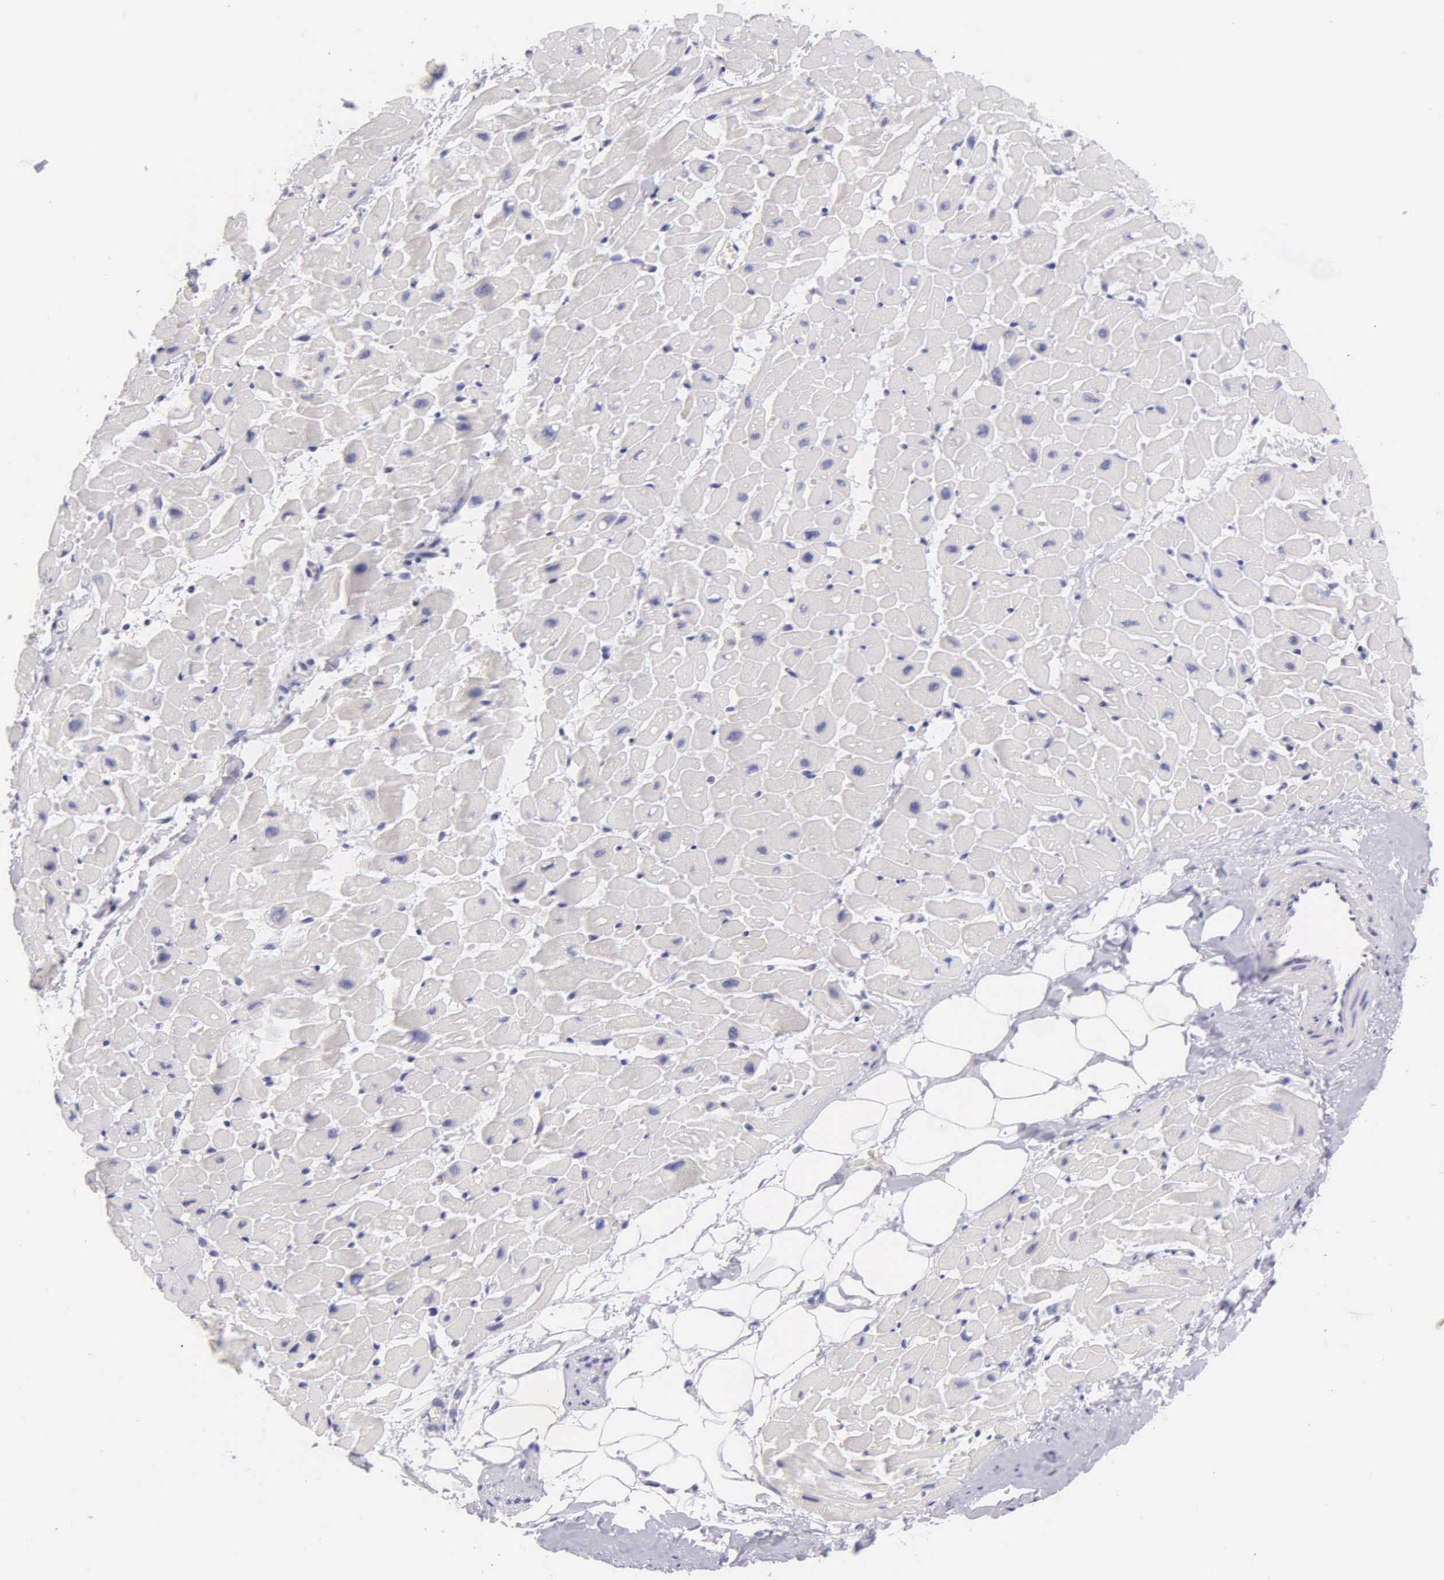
{"staining": {"intensity": "negative", "quantity": "none", "location": "none"}, "tissue": "heart muscle", "cell_type": "Cardiomyocytes", "image_type": "normal", "snomed": [{"axis": "morphology", "description": "Normal tissue, NOS"}, {"axis": "topography", "description": "Heart"}], "caption": "DAB immunohistochemical staining of unremarkable heart muscle reveals no significant staining in cardiomyocytes. (Immunohistochemistry (ihc), brightfield microscopy, high magnification).", "gene": "KRT14", "patient": {"sex": "male", "age": 45}}